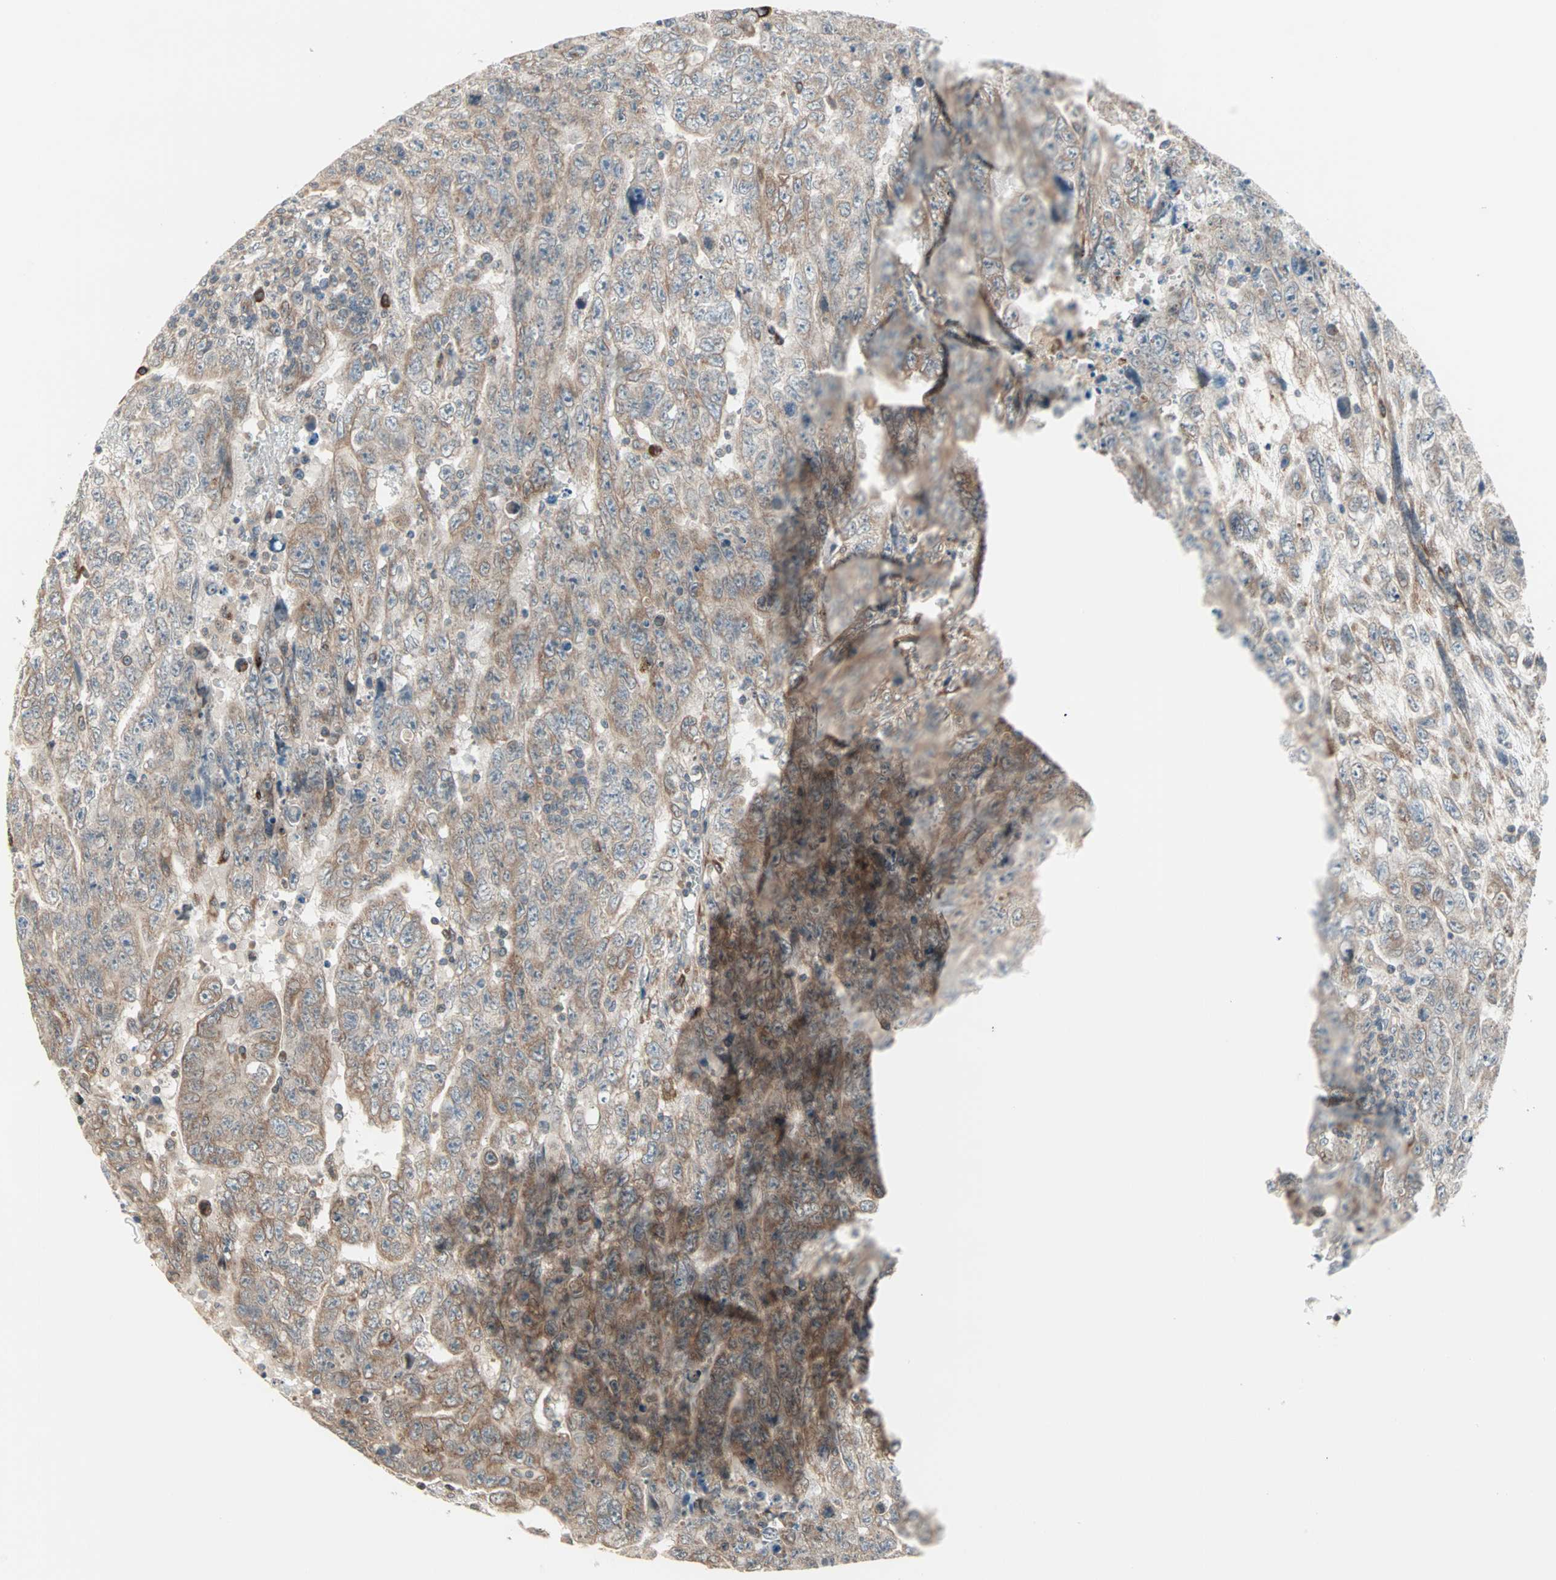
{"staining": {"intensity": "weak", "quantity": ">75%", "location": "cytoplasmic/membranous"}, "tissue": "testis cancer", "cell_type": "Tumor cells", "image_type": "cancer", "snomed": [{"axis": "morphology", "description": "Carcinoma, Embryonal, NOS"}, {"axis": "topography", "description": "Testis"}], "caption": "Testis cancer (embryonal carcinoma) was stained to show a protein in brown. There is low levels of weak cytoplasmic/membranous expression in about >75% of tumor cells.", "gene": "SAR1A", "patient": {"sex": "male", "age": 28}}